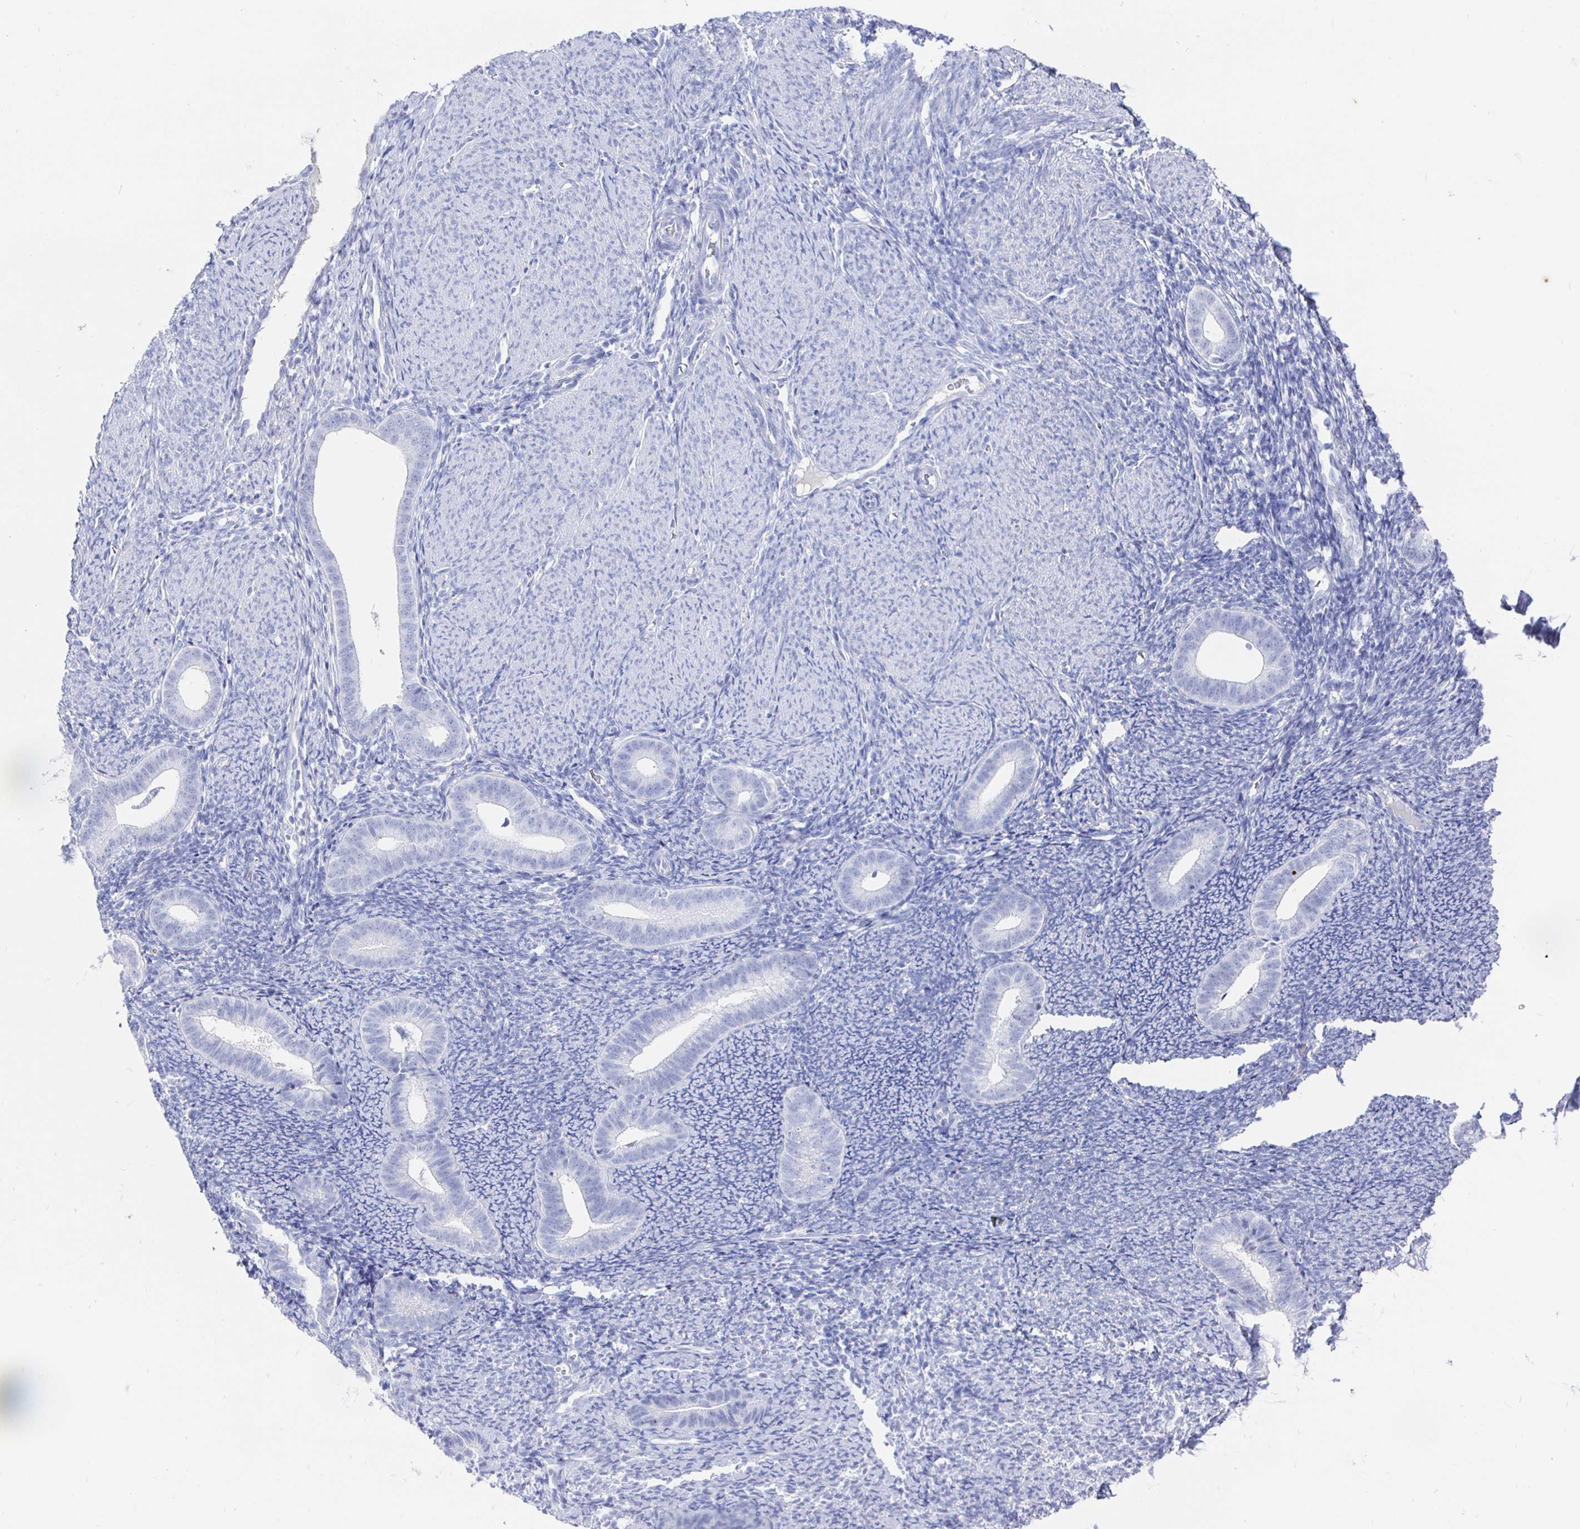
{"staining": {"intensity": "negative", "quantity": "none", "location": "none"}, "tissue": "endometrium", "cell_type": "Cells in endometrial stroma", "image_type": "normal", "snomed": [{"axis": "morphology", "description": "Normal tissue, NOS"}, {"axis": "topography", "description": "Endometrium"}], "caption": "An IHC photomicrograph of normal endometrium is shown. There is no staining in cells in endometrial stroma of endometrium.", "gene": "CLCA1", "patient": {"sex": "female", "age": 39}}